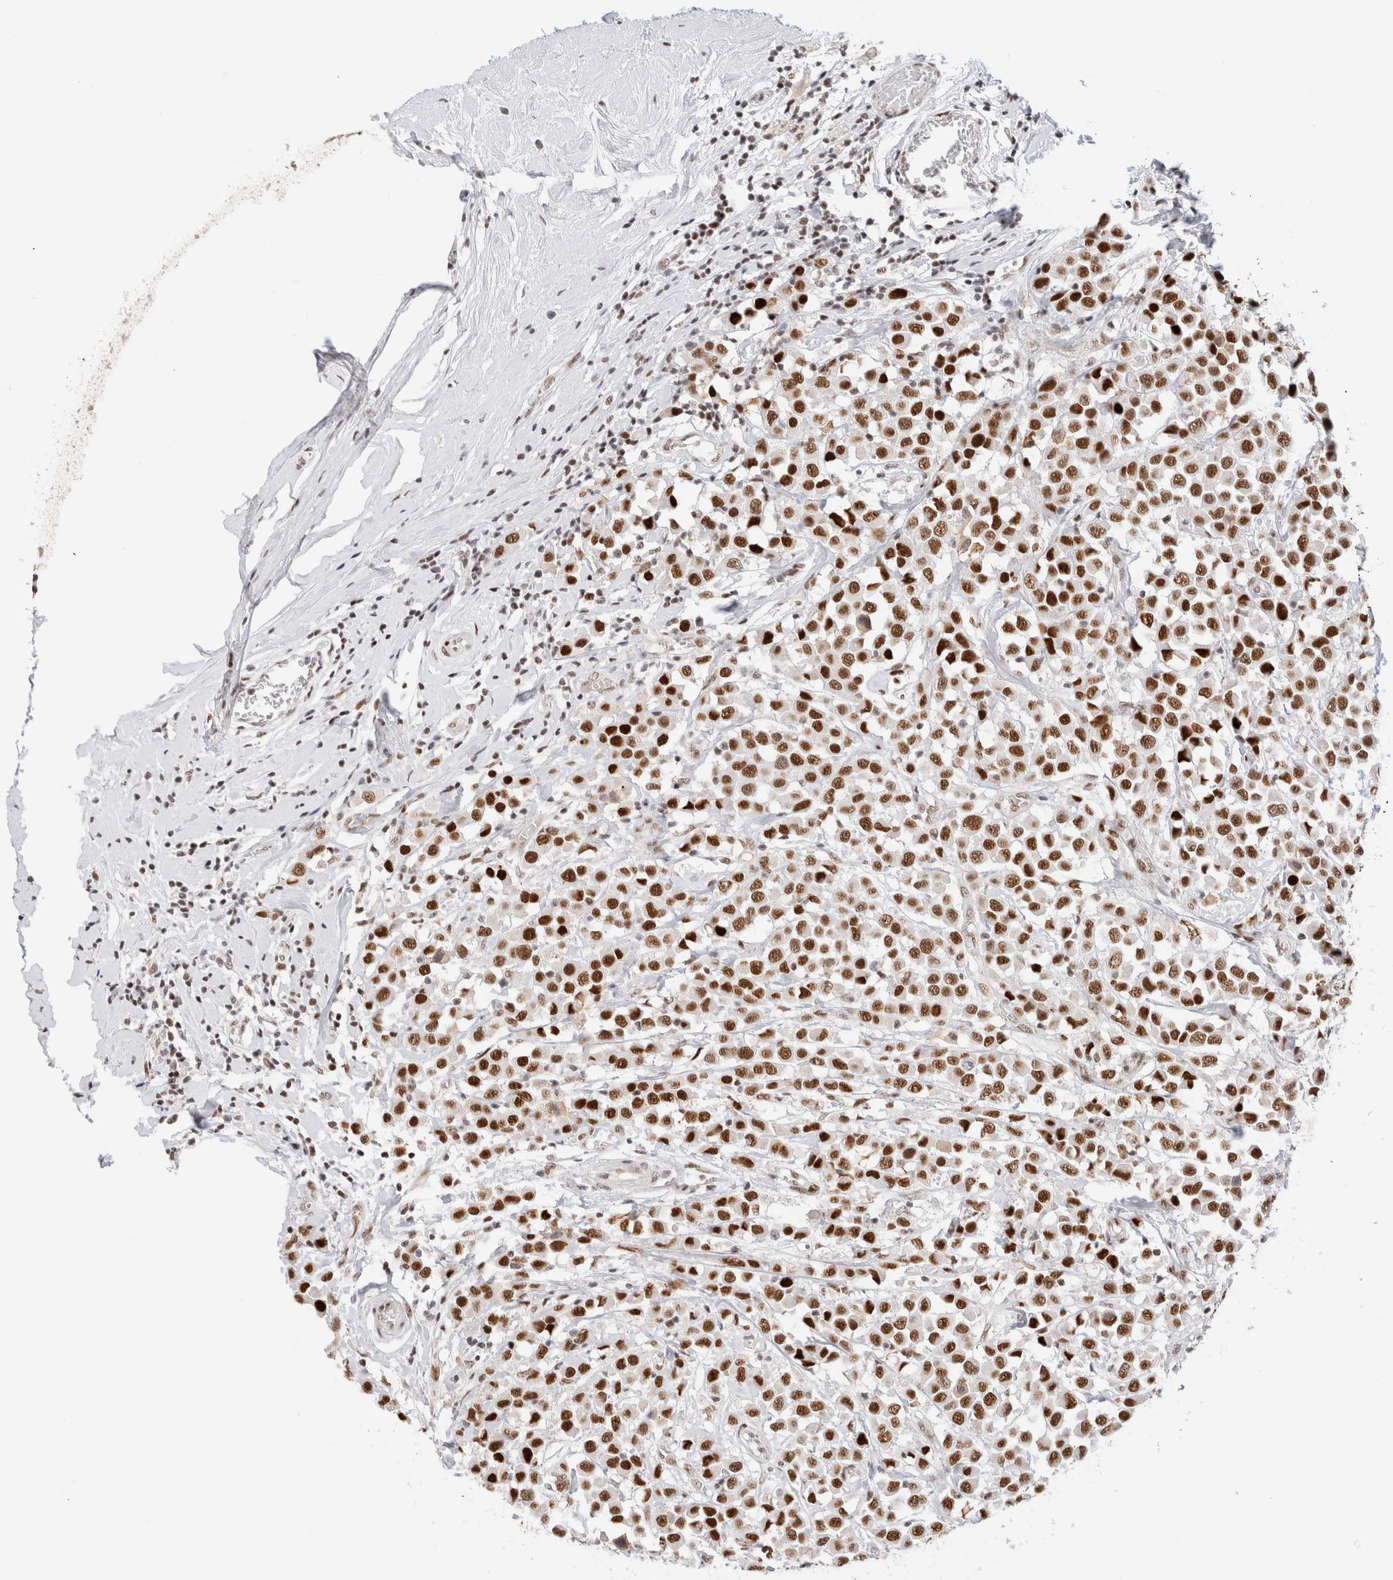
{"staining": {"intensity": "strong", "quantity": ">75%", "location": "nuclear"}, "tissue": "breast cancer", "cell_type": "Tumor cells", "image_type": "cancer", "snomed": [{"axis": "morphology", "description": "Duct carcinoma"}, {"axis": "topography", "description": "Breast"}], "caption": "Approximately >75% of tumor cells in breast invasive ductal carcinoma exhibit strong nuclear protein staining as visualized by brown immunohistochemical staining.", "gene": "ZNF282", "patient": {"sex": "female", "age": 61}}